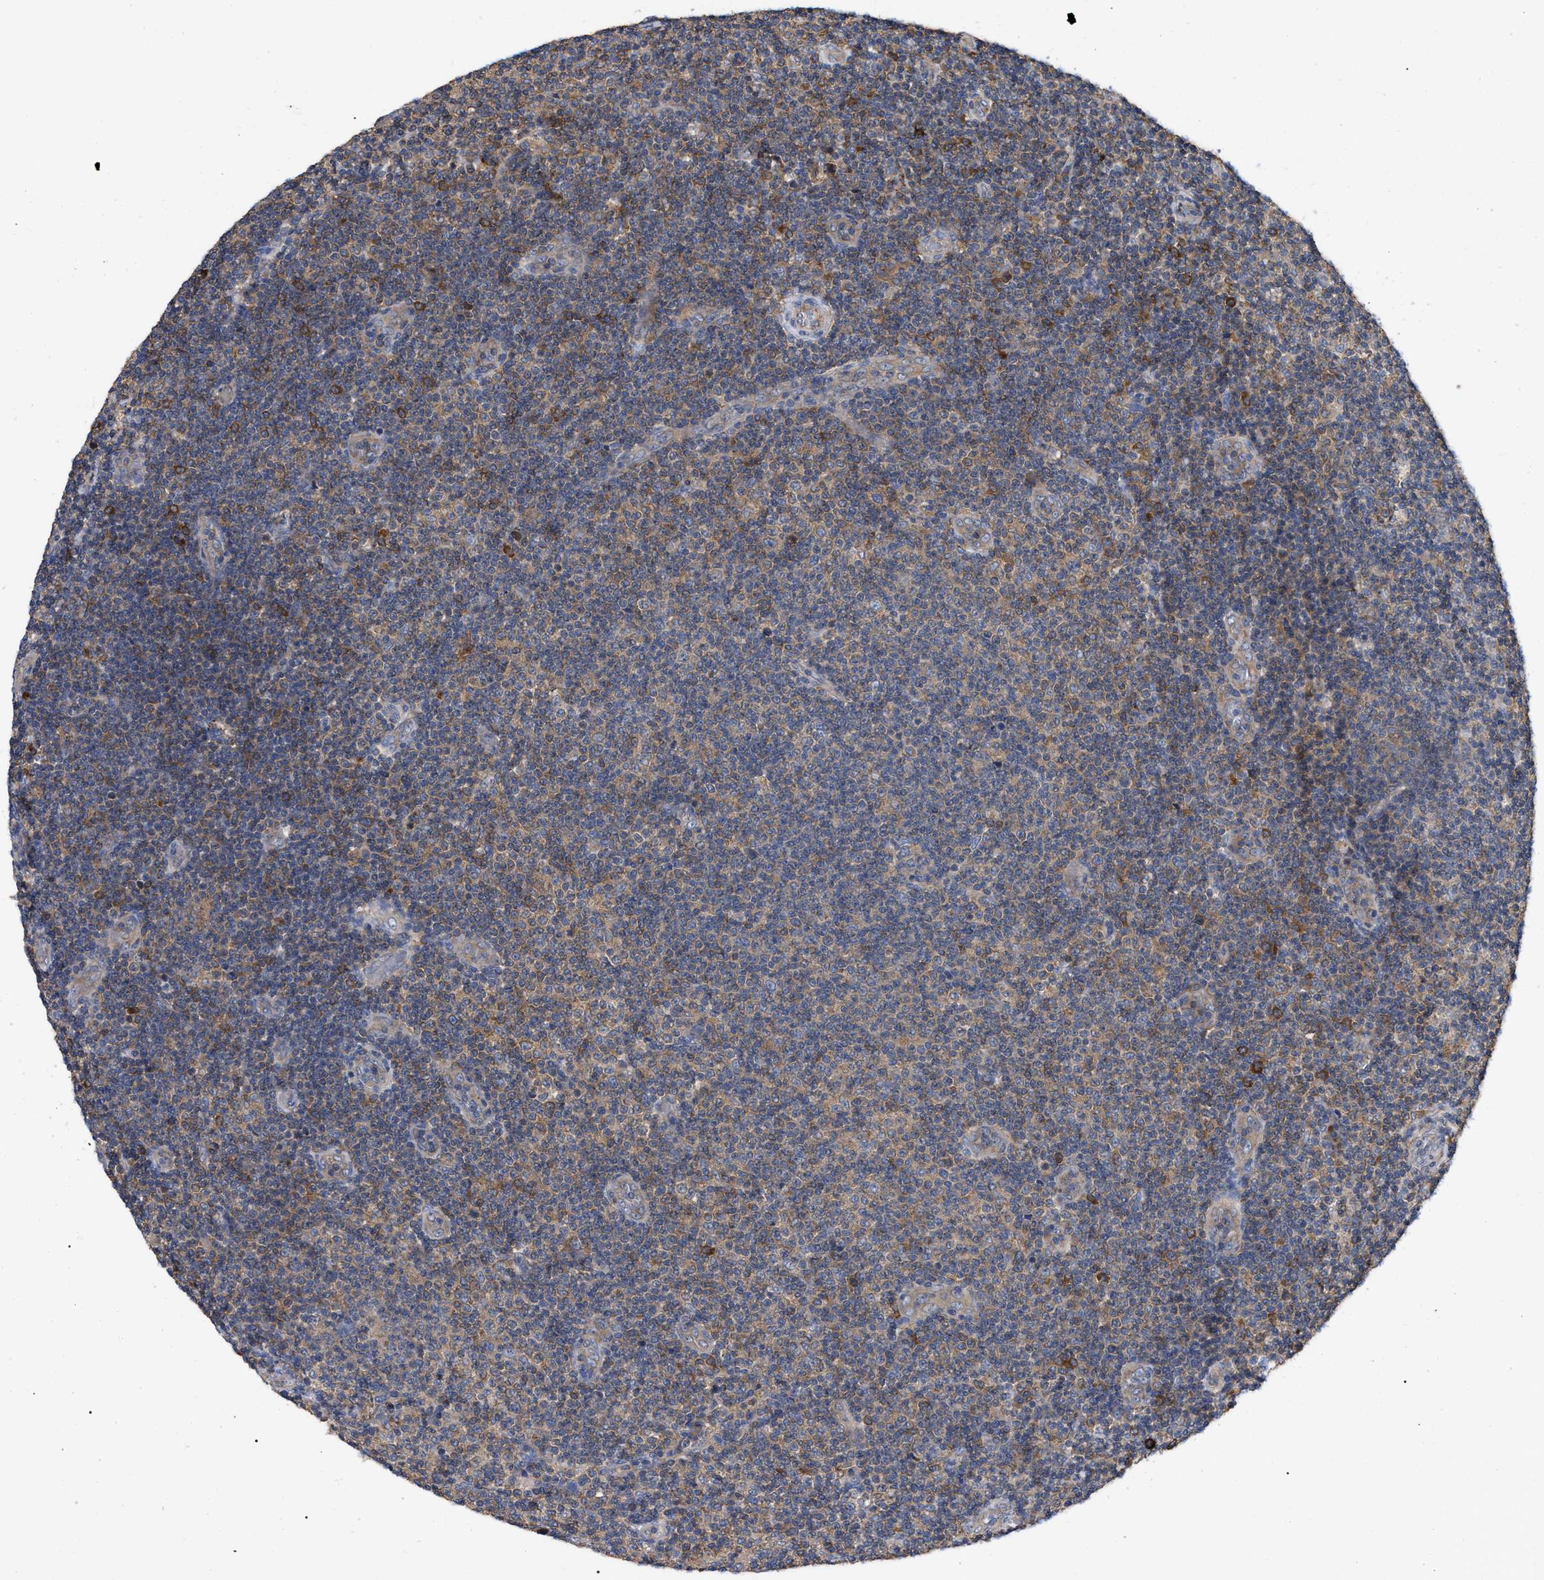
{"staining": {"intensity": "weak", "quantity": "25%-75%", "location": "cytoplasmic/membranous"}, "tissue": "lymphoma", "cell_type": "Tumor cells", "image_type": "cancer", "snomed": [{"axis": "morphology", "description": "Malignant lymphoma, non-Hodgkin's type, Low grade"}, {"axis": "topography", "description": "Lymph node"}], "caption": "A photomicrograph showing weak cytoplasmic/membranous staining in about 25%-75% of tumor cells in lymphoma, as visualized by brown immunohistochemical staining.", "gene": "RAP1GDS1", "patient": {"sex": "male", "age": 83}}